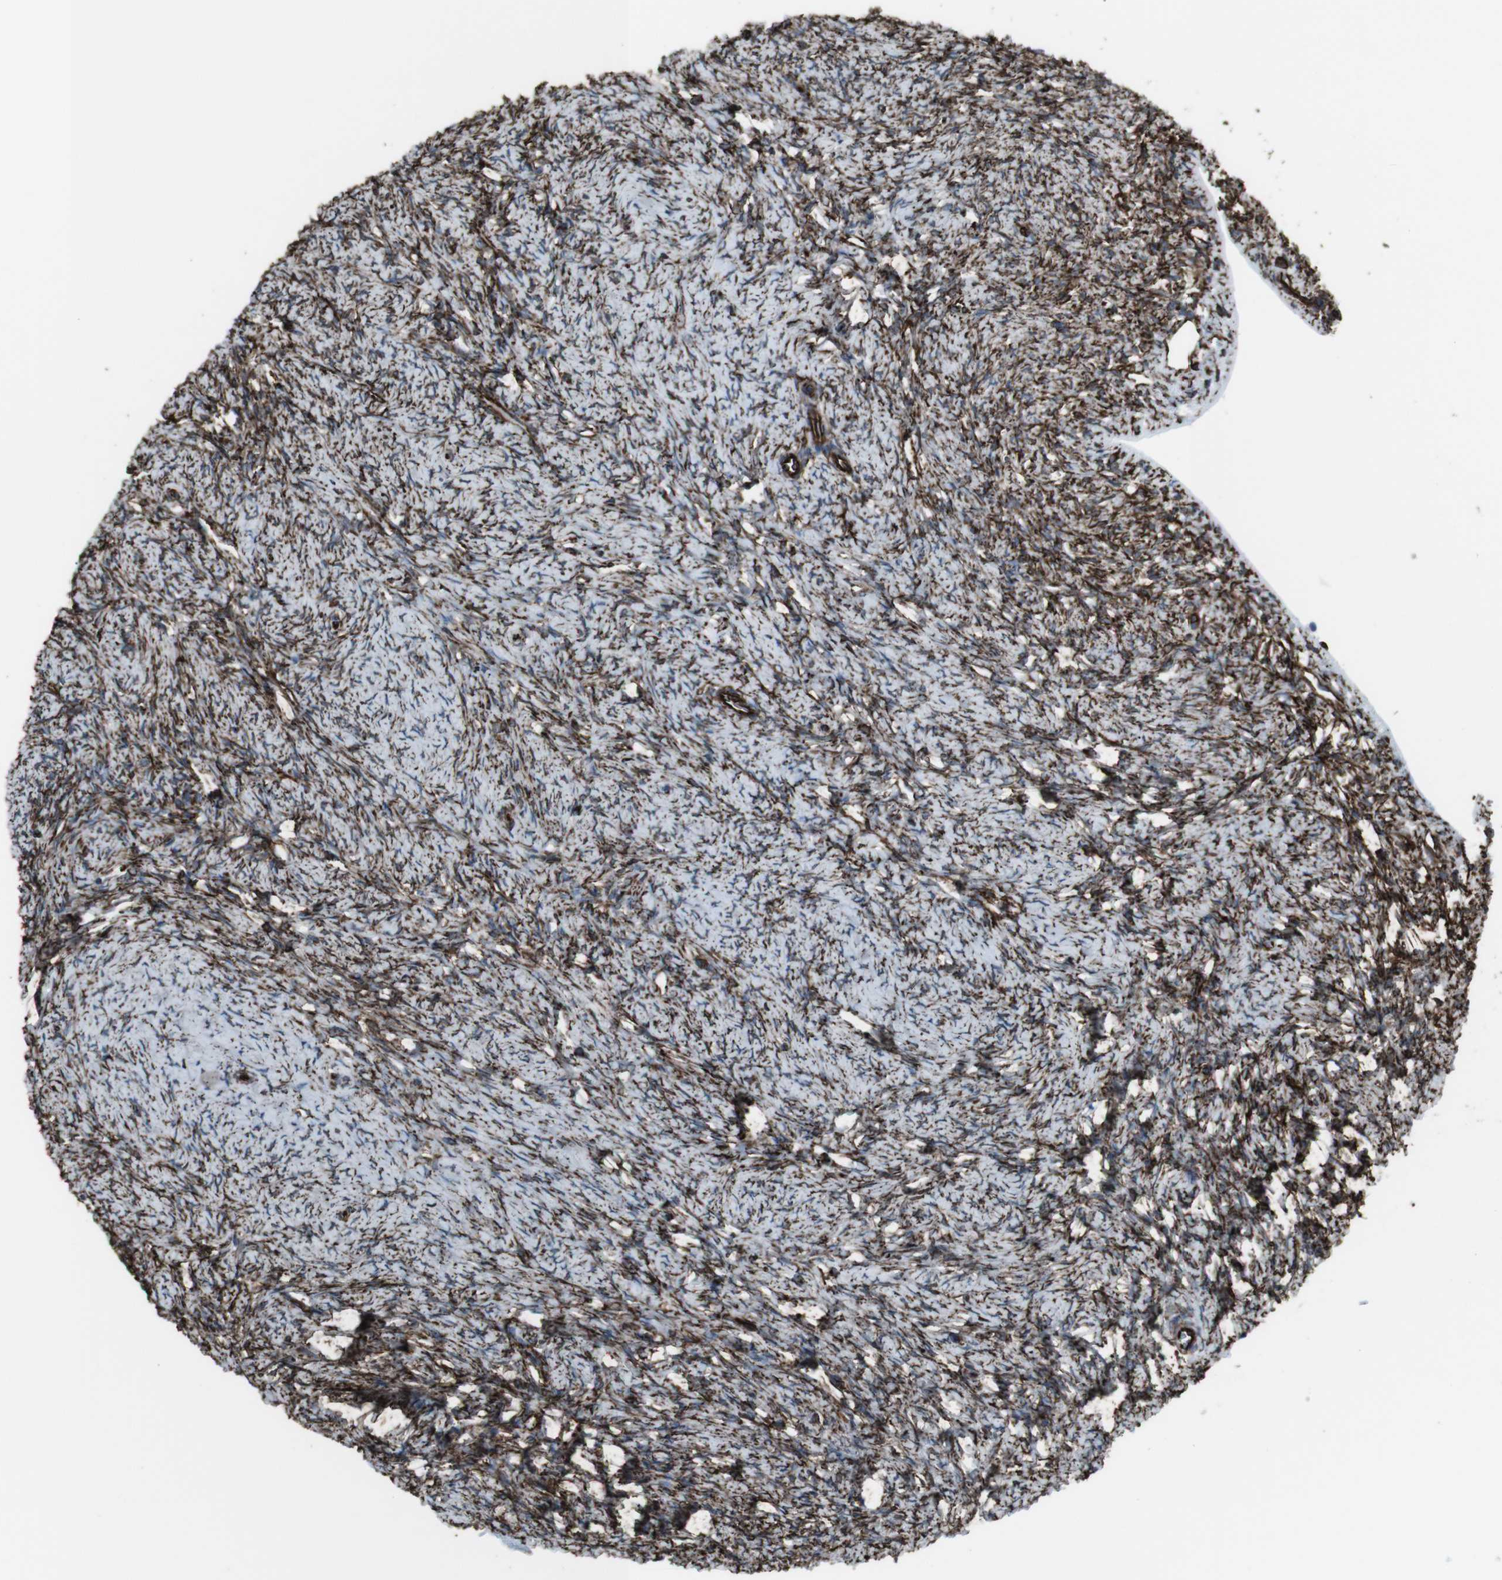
{"staining": {"intensity": "strong", "quantity": ">75%", "location": "cytoplasmic/membranous"}, "tissue": "ovary", "cell_type": "Ovarian stroma cells", "image_type": "normal", "snomed": [{"axis": "morphology", "description": "Normal tissue, NOS"}, {"axis": "topography", "description": "Ovary"}], "caption": "Brown immunohistochemical staining in benign ovary displays strong cytoplasmic/membranous expression in about >75% of ovarian stroma cells.", "gene": "ZDHHC6", "patient": {"sex": "female", "age": 33}}